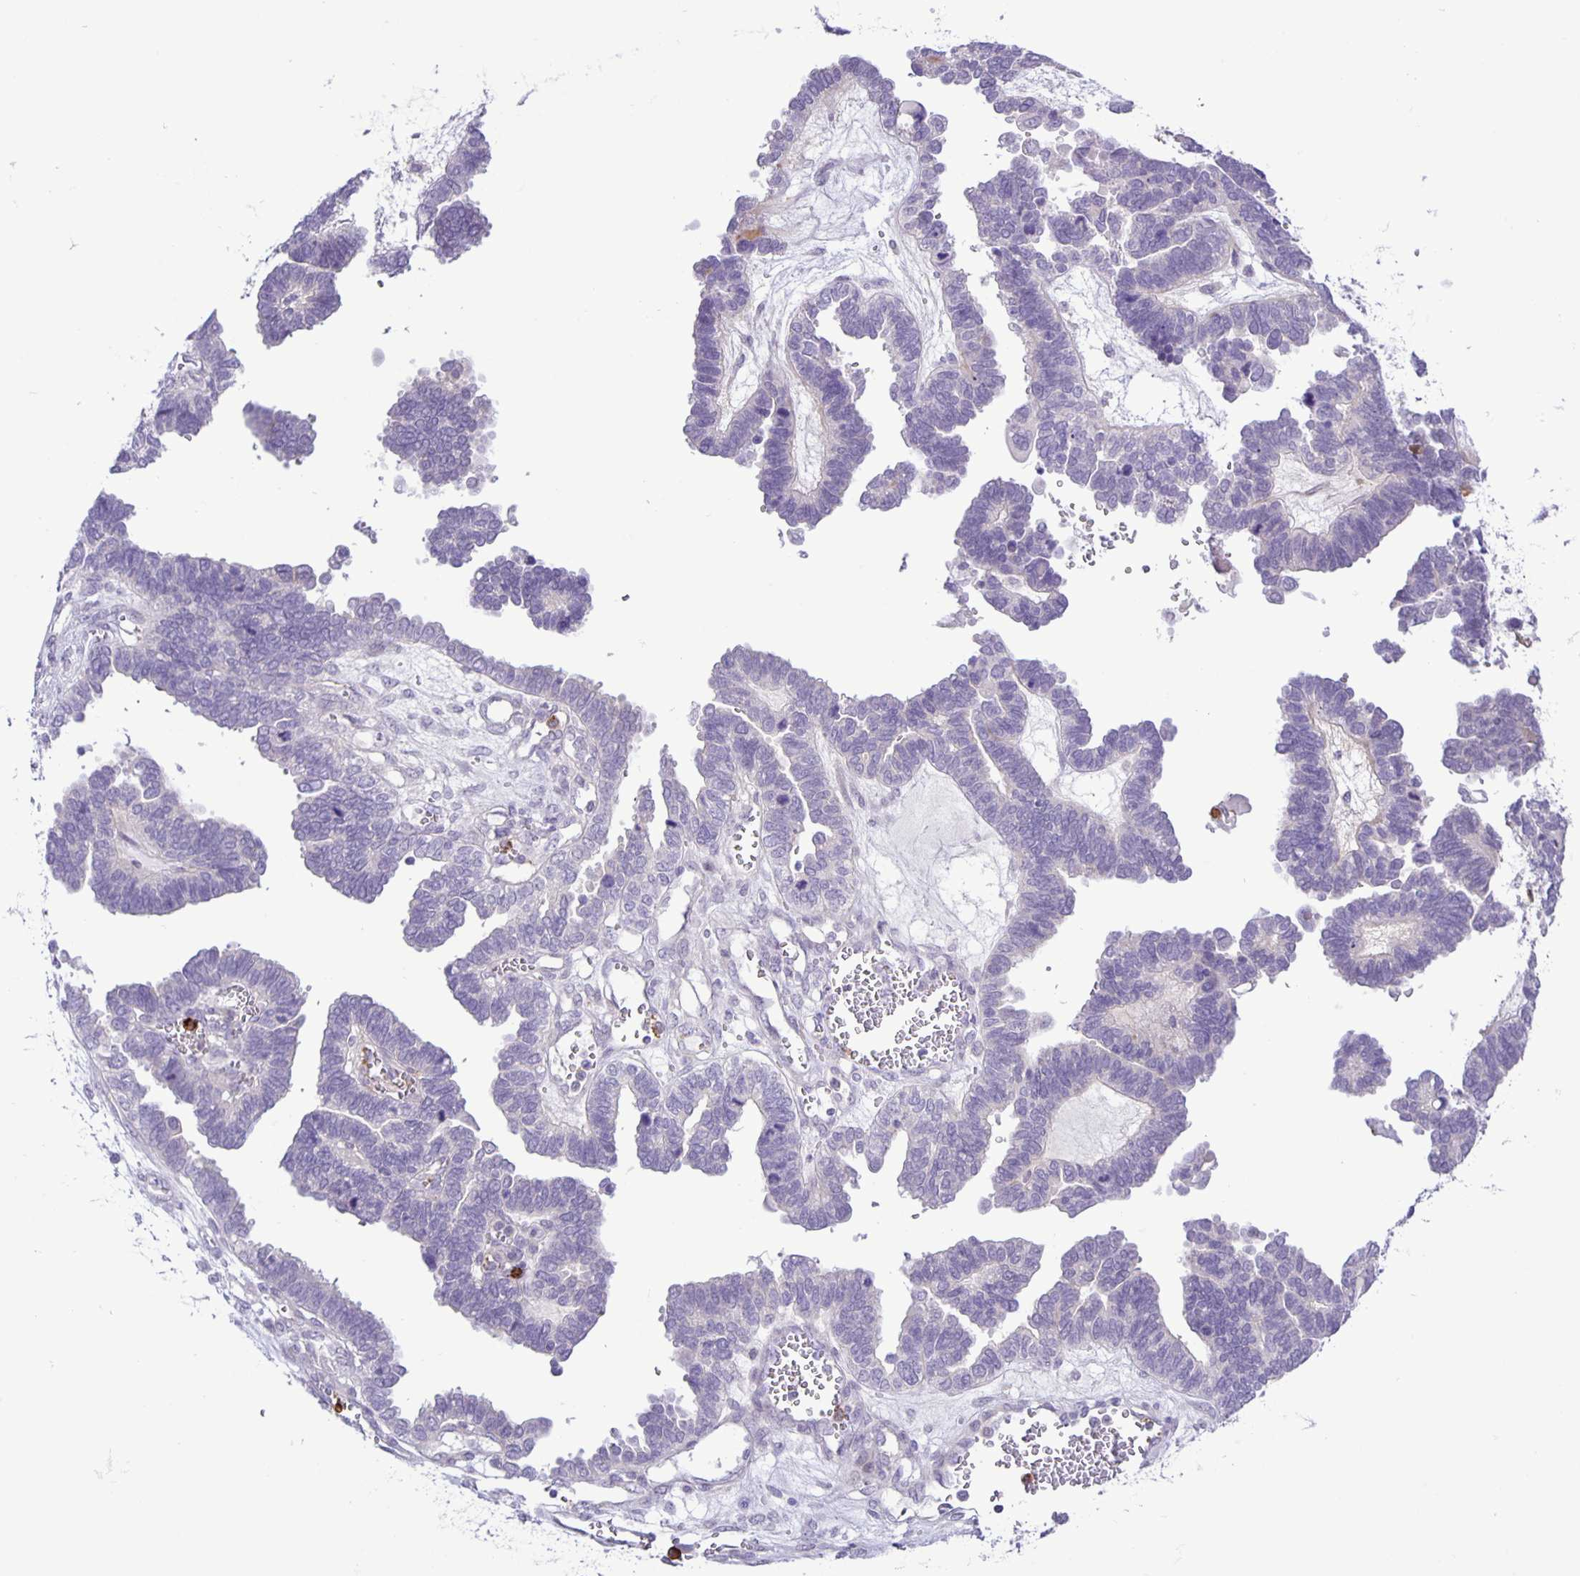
{"staining": {"intensity": "negative", "quantity": "none", "location": "none"}, "tissue": "ovarian cancer", "cell_type": "Tumor cells", "image_type": "cancer", "snomed": [{"axis": "morphology", "description": "Cystadenocarcinoma, serous, NOS"}, {"axis": "topography", "description": "Ovary"}], "caption": "A histopathology image of human serous cystadenocarcinoma (ovarian) is negative for staining in tumor cells.", "gene": "ADCK1", "patient": {"sex": "female", "age": 51}}